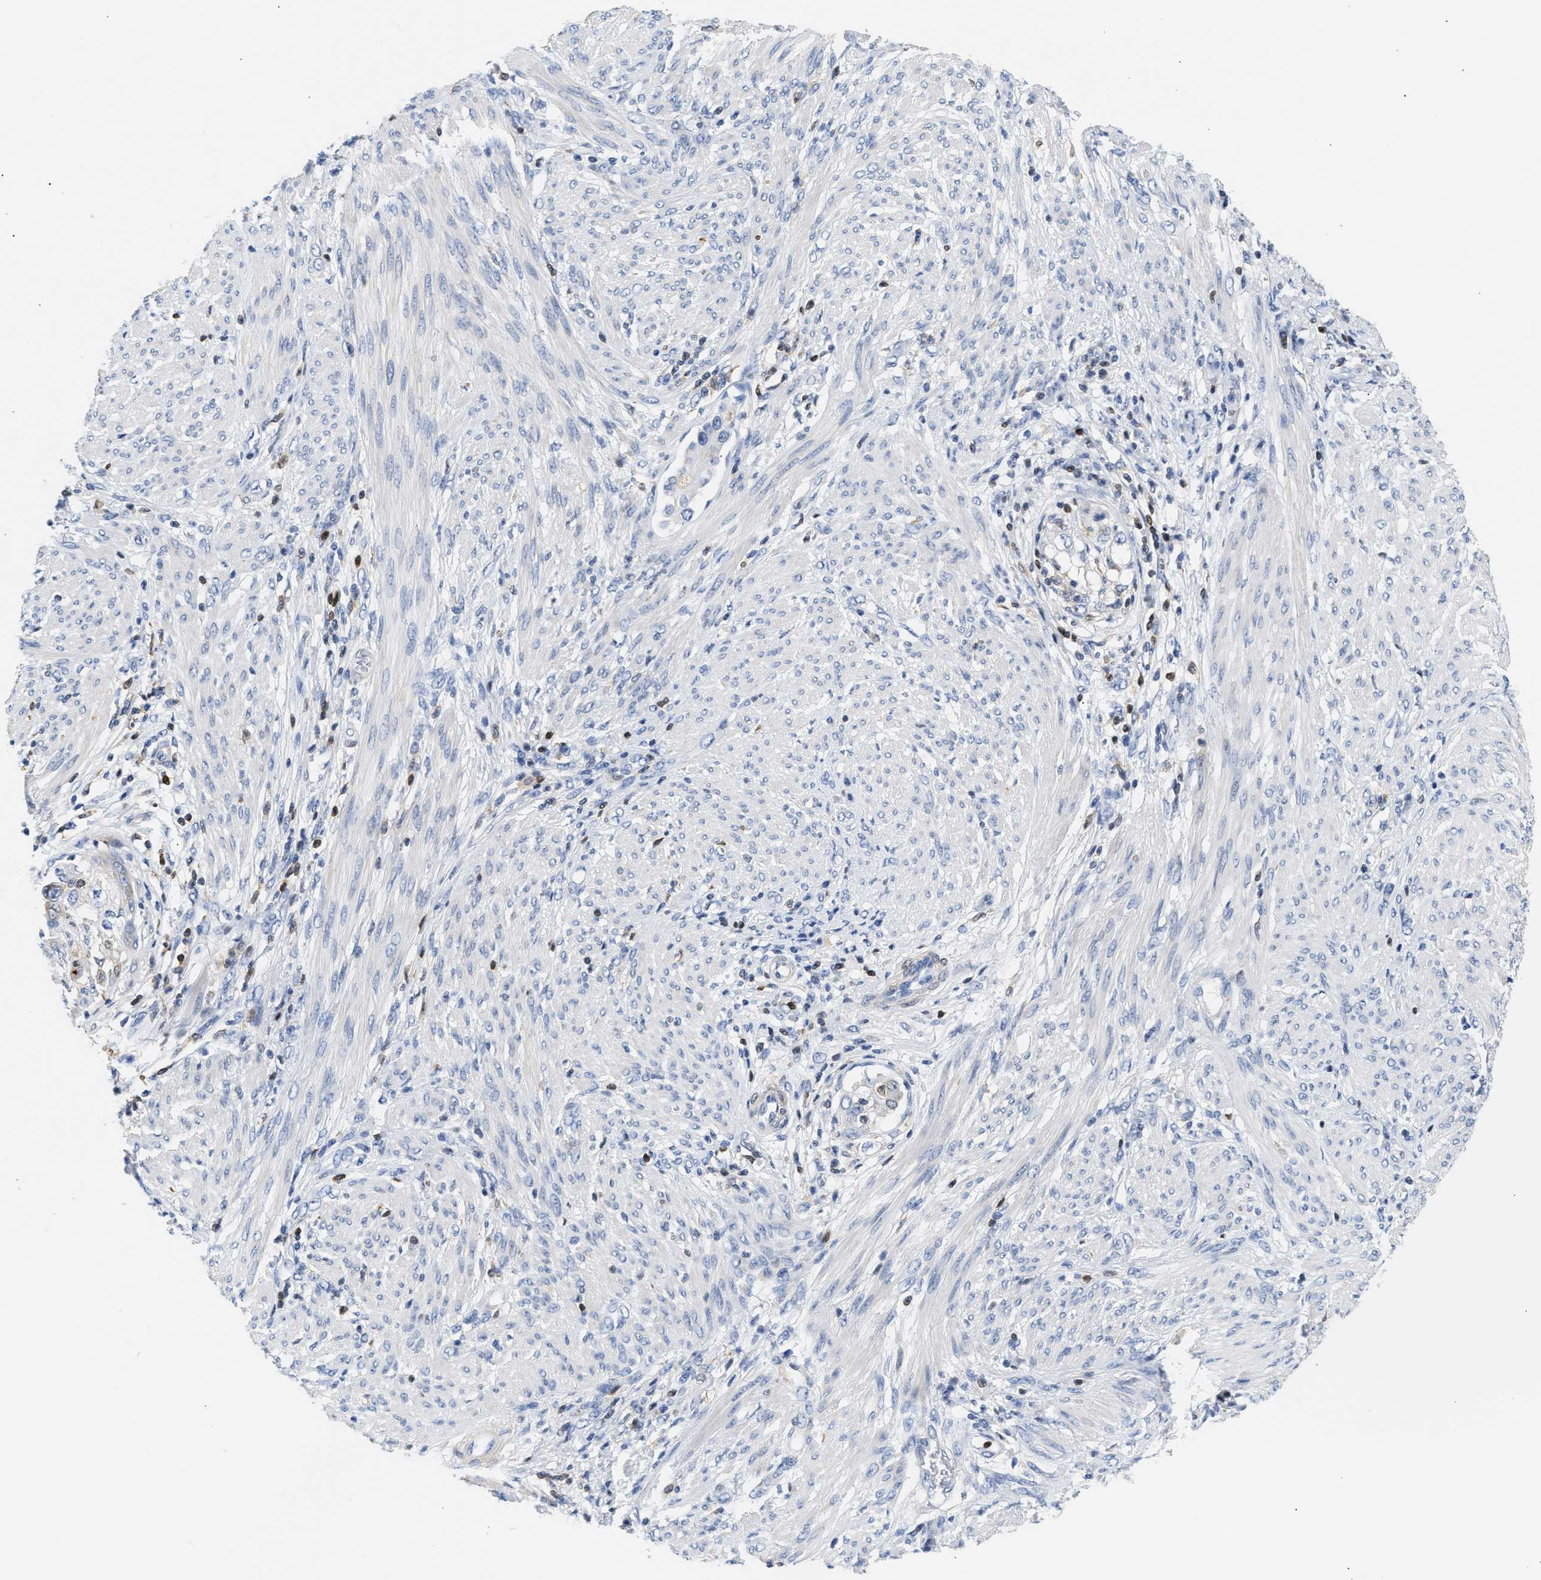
{"staining": {"intensity": "negative", "quantity": "none", "location": "none"}, "tissue": "endometrial cancer", "cell_type": "Tumor cells", "image_type": "cancer", "snomed": [{"axis": "morphology", "description": "Adenocarcinoma, NOS"}, {"axis": "topography", "description": "Endometrium"}], "caption": "The IHC photomicrograph has no significant positivity in tumor cells of endometrial cancer tissue. (Brightfield microscopy of DAB (3,3'-diaminobenzidine) immunohistochemistry at high magnification).", "gene": "SLIT2", "patient": {"sex": "female", "age": 85}}